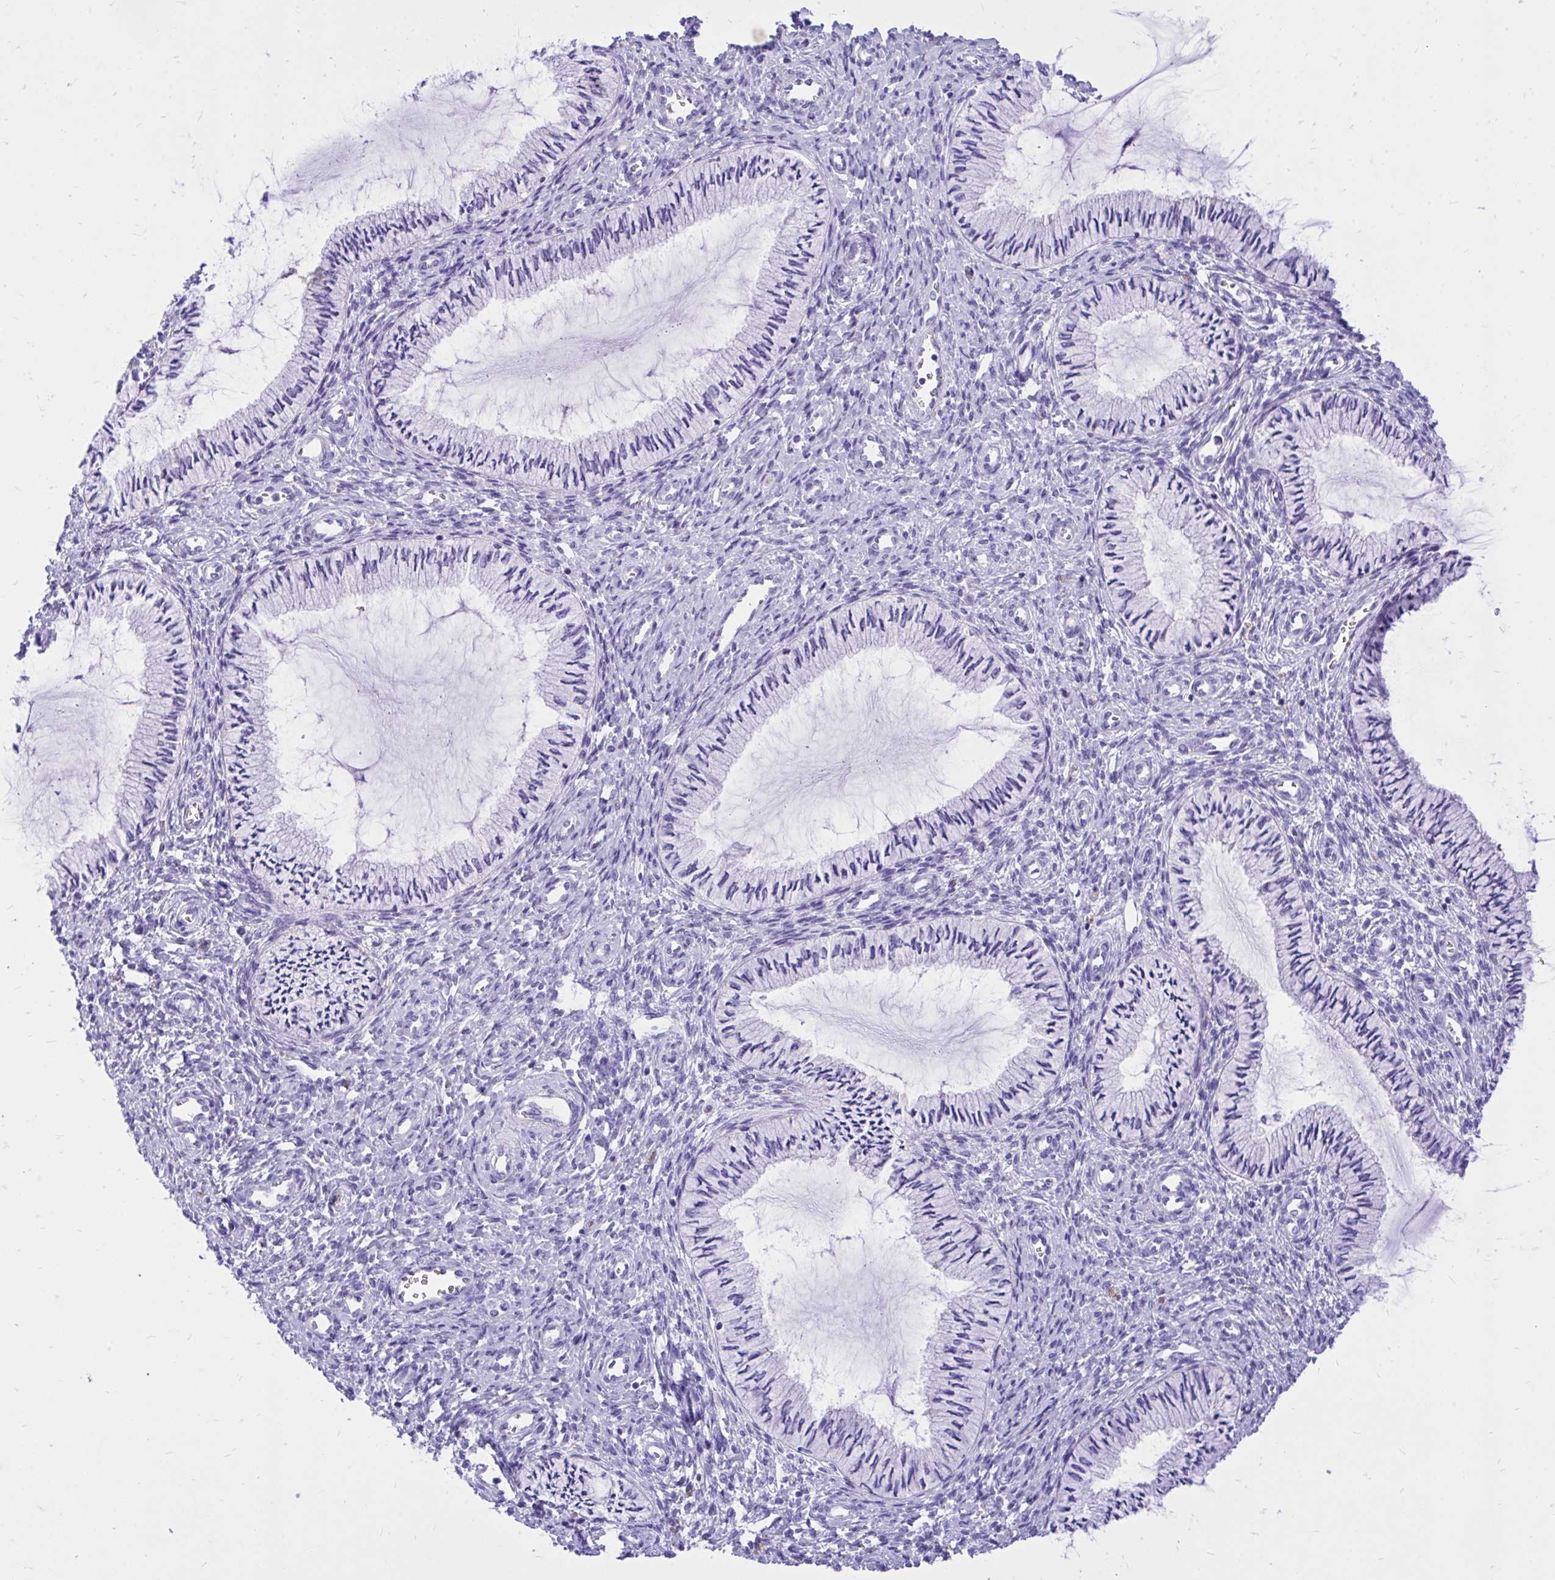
{"staining": {"intensity": "negative", "quantity": "none", "location": "none"}, "tissue": "cervix", "cell_type": "Glandular cells", "image_type": "normal", "snomed": [{"axis": "morphology", "description": "Normal tissue, NOS"}, {"axis": "topography", "description": "Cervix"}], "caption": "The histopathology image demonstrates no significant expression in glandular cells of cervix. The staining was performed using DAB to visualize the protein expression in brown, while the nuclei were stained in blue with hematoxylin (Magnification: 20x).", "gene": "MON1A", "patient": {"sex": "female", "age": 24}}